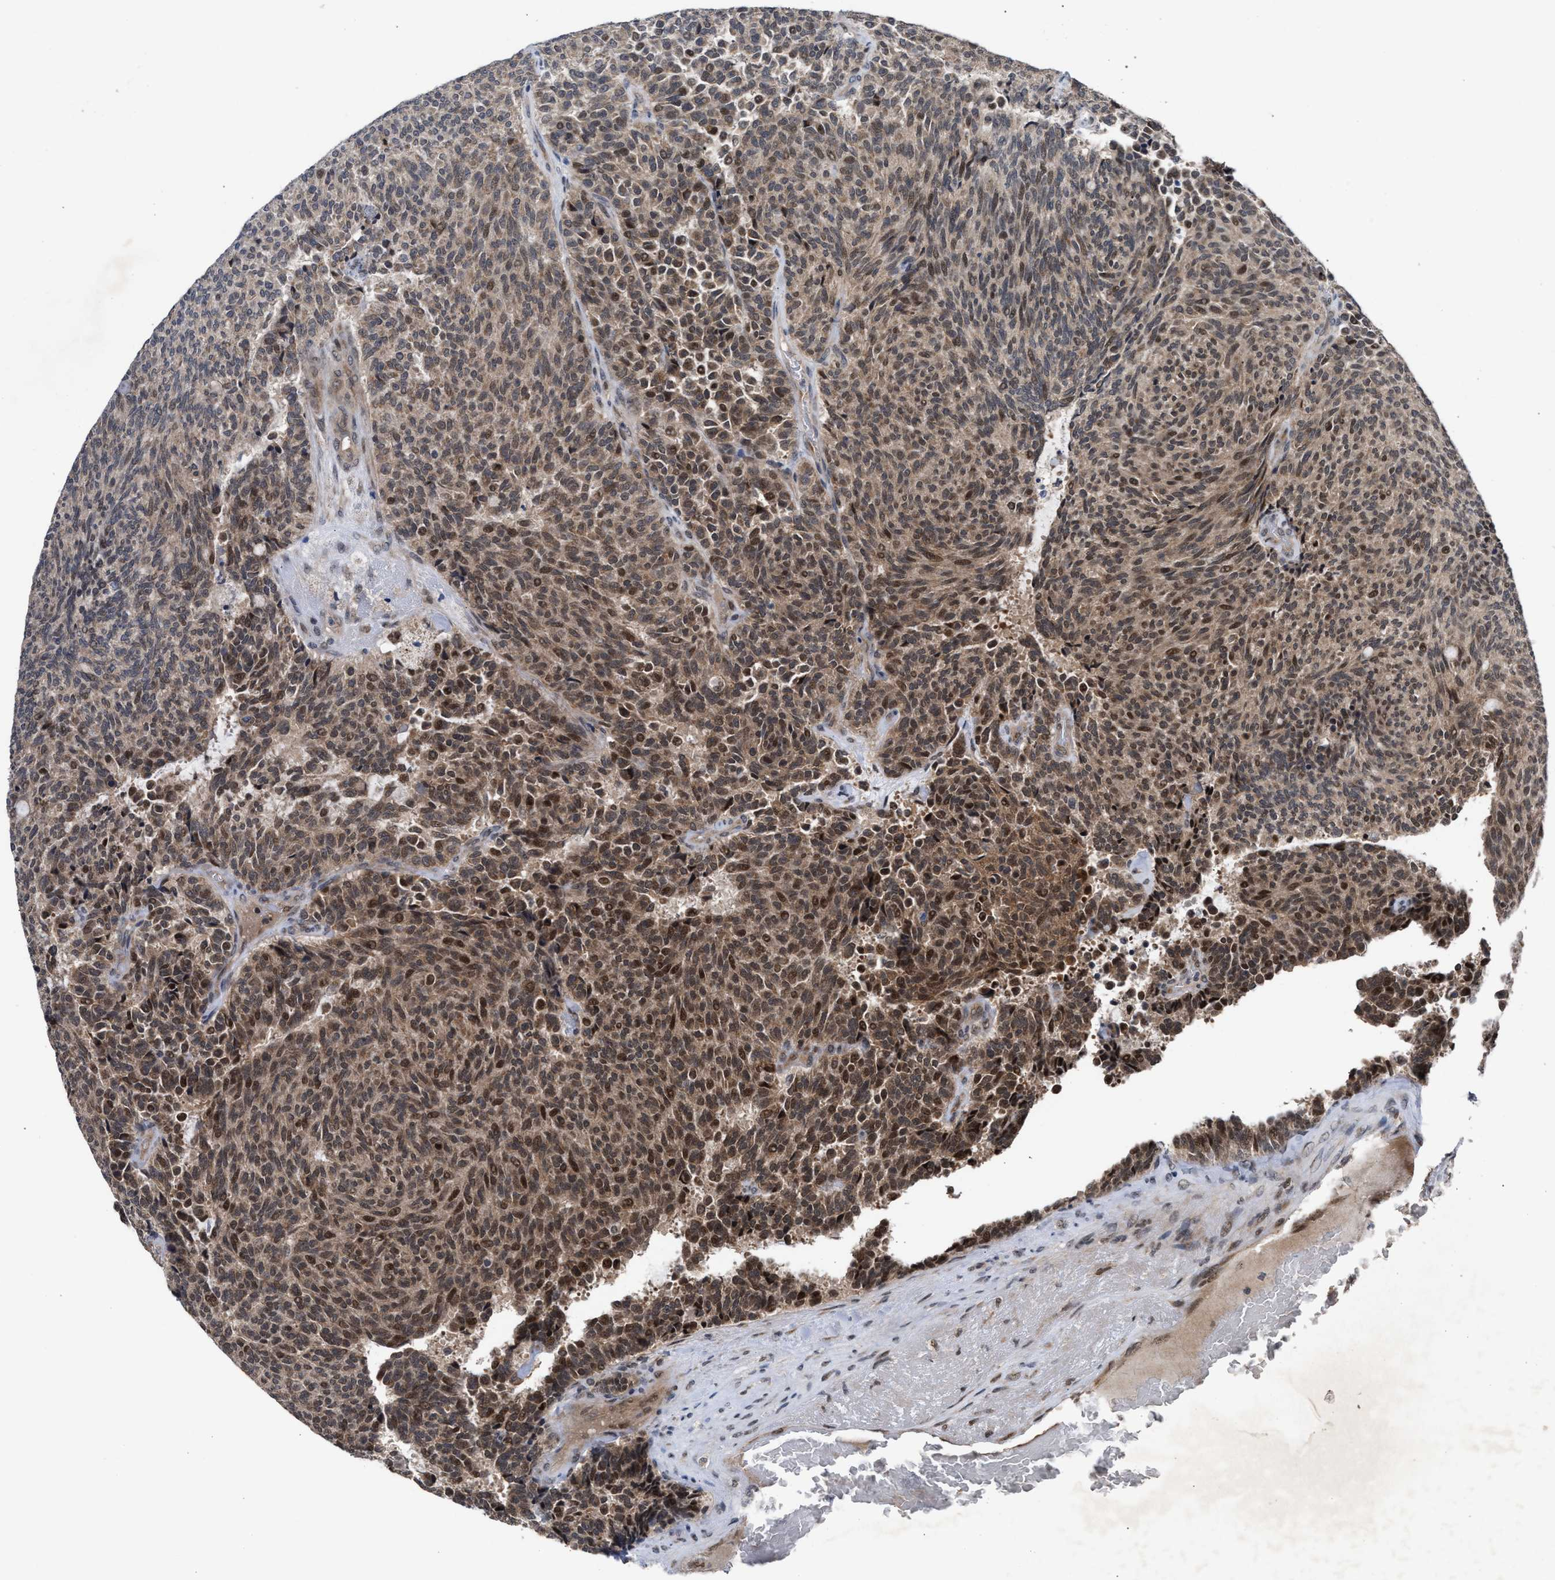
{"staining": {"intensity": "moderate", "quantity": ">75%", "location": "cytoplasmic/membranous,nuclear"}, "tissue": "carcinoid", "cell_type": "Tumor cells", "image_type": "cancer", "snomed": [{"axis": "morphology", "description": "Carcinoid, malignant, NOS"}, {"axis": "topography", "description": "Pancreas"}], "caption": "Carcinoid stained with DAB immunohistochemistry shows medium levels of moderate cytoplasmic/membranous and nuclear staining in approximately >75% of tumor cells.", "gene": "MKNK2", "patient": {"sex": "female", "age": 54}}